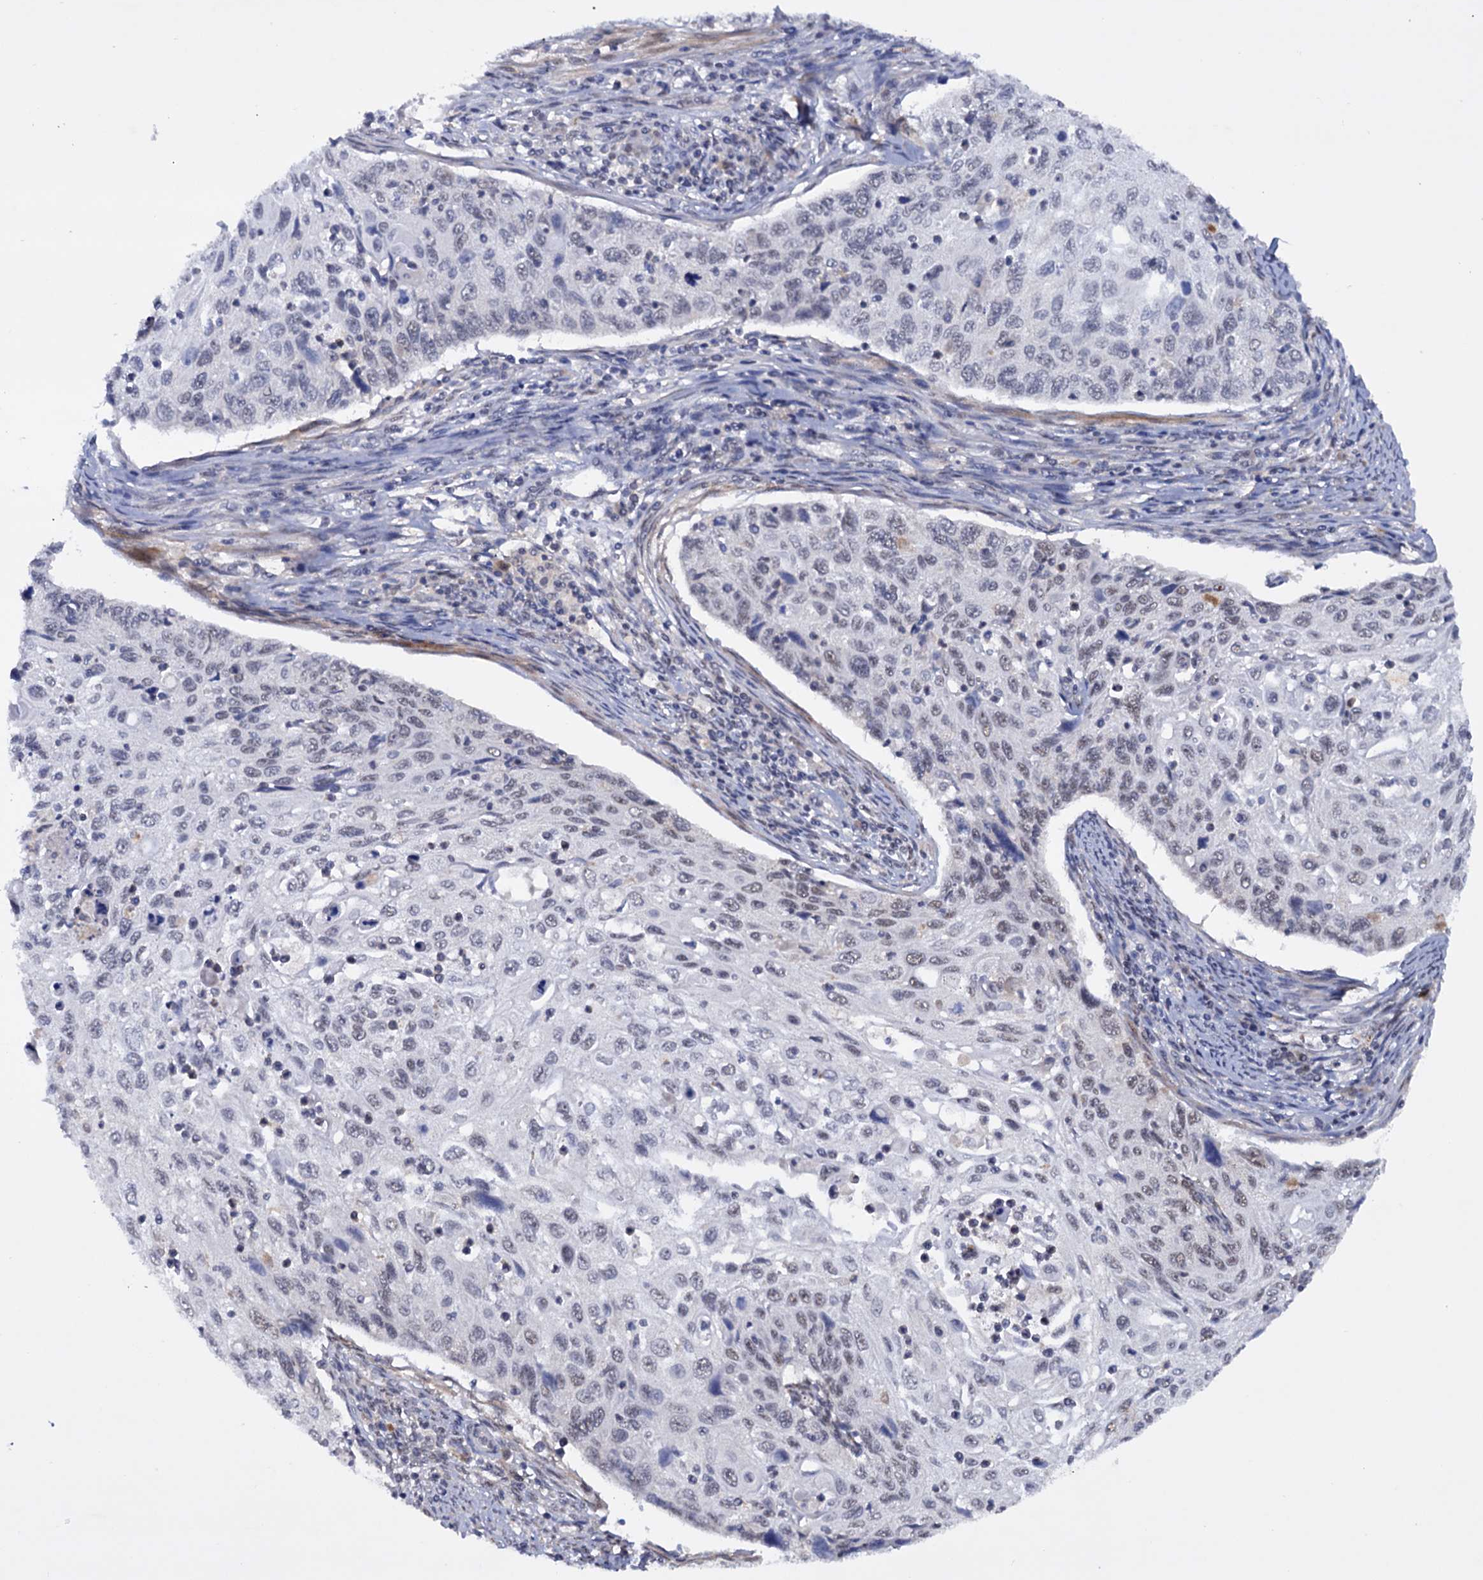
{"staining": {"intensity": "weak", "quantity": "<25%", "location": "nuclear"}, "tissue": "cervical cancer", "cell_type": "Tumor cells", "image_type": "cancer", "snomed": [{"axis": "morphology", "description": "Squamous cell carcinoma, NOS"}, {"axis": "topography", "description": "Cervix"}], "caption": "Image shows no protein staining in tumor cells of cervical cancer tissue.", "gene": "TBC1D12", "patient": {"sex": "female", "age": 70}}